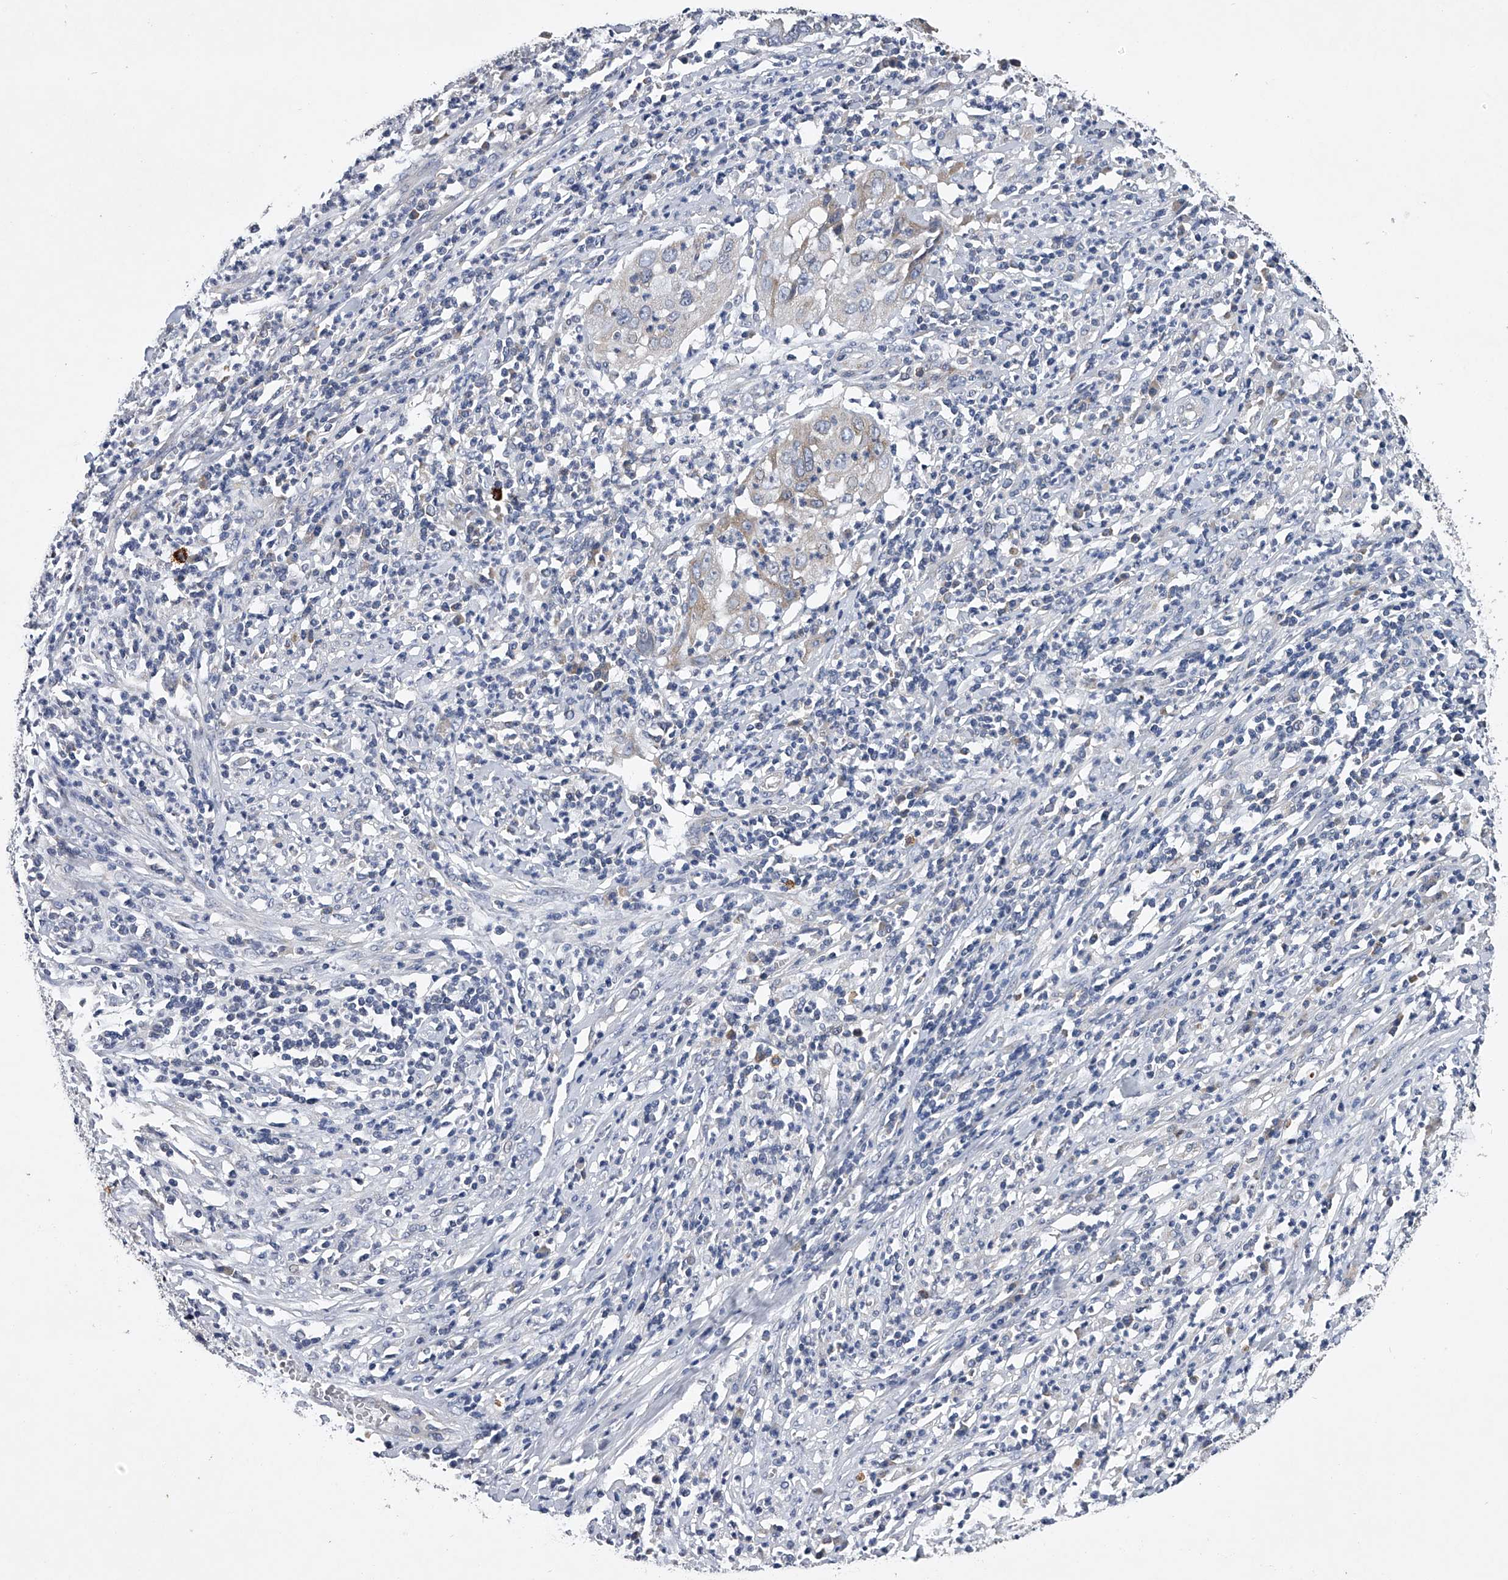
{"staining": {"intensity": "weak", "quantity": "<25%", "location": "cytoplasmic/membranous"}, "tissue": "cervical cancer", "cell_type": "Tumor cells", "image_type": "cancer", "snomed": [{"axis": "morphology", "description": "Squamous cell carcinoma, NOS"}, {"axis": "topography", "description": "Cervix"}], "caption": "There is no significant expression in tumor cells of squamous cell carcinoma (cervical).", "gene": "RNF5", "patient": {"sex": "female", "age": 32}}